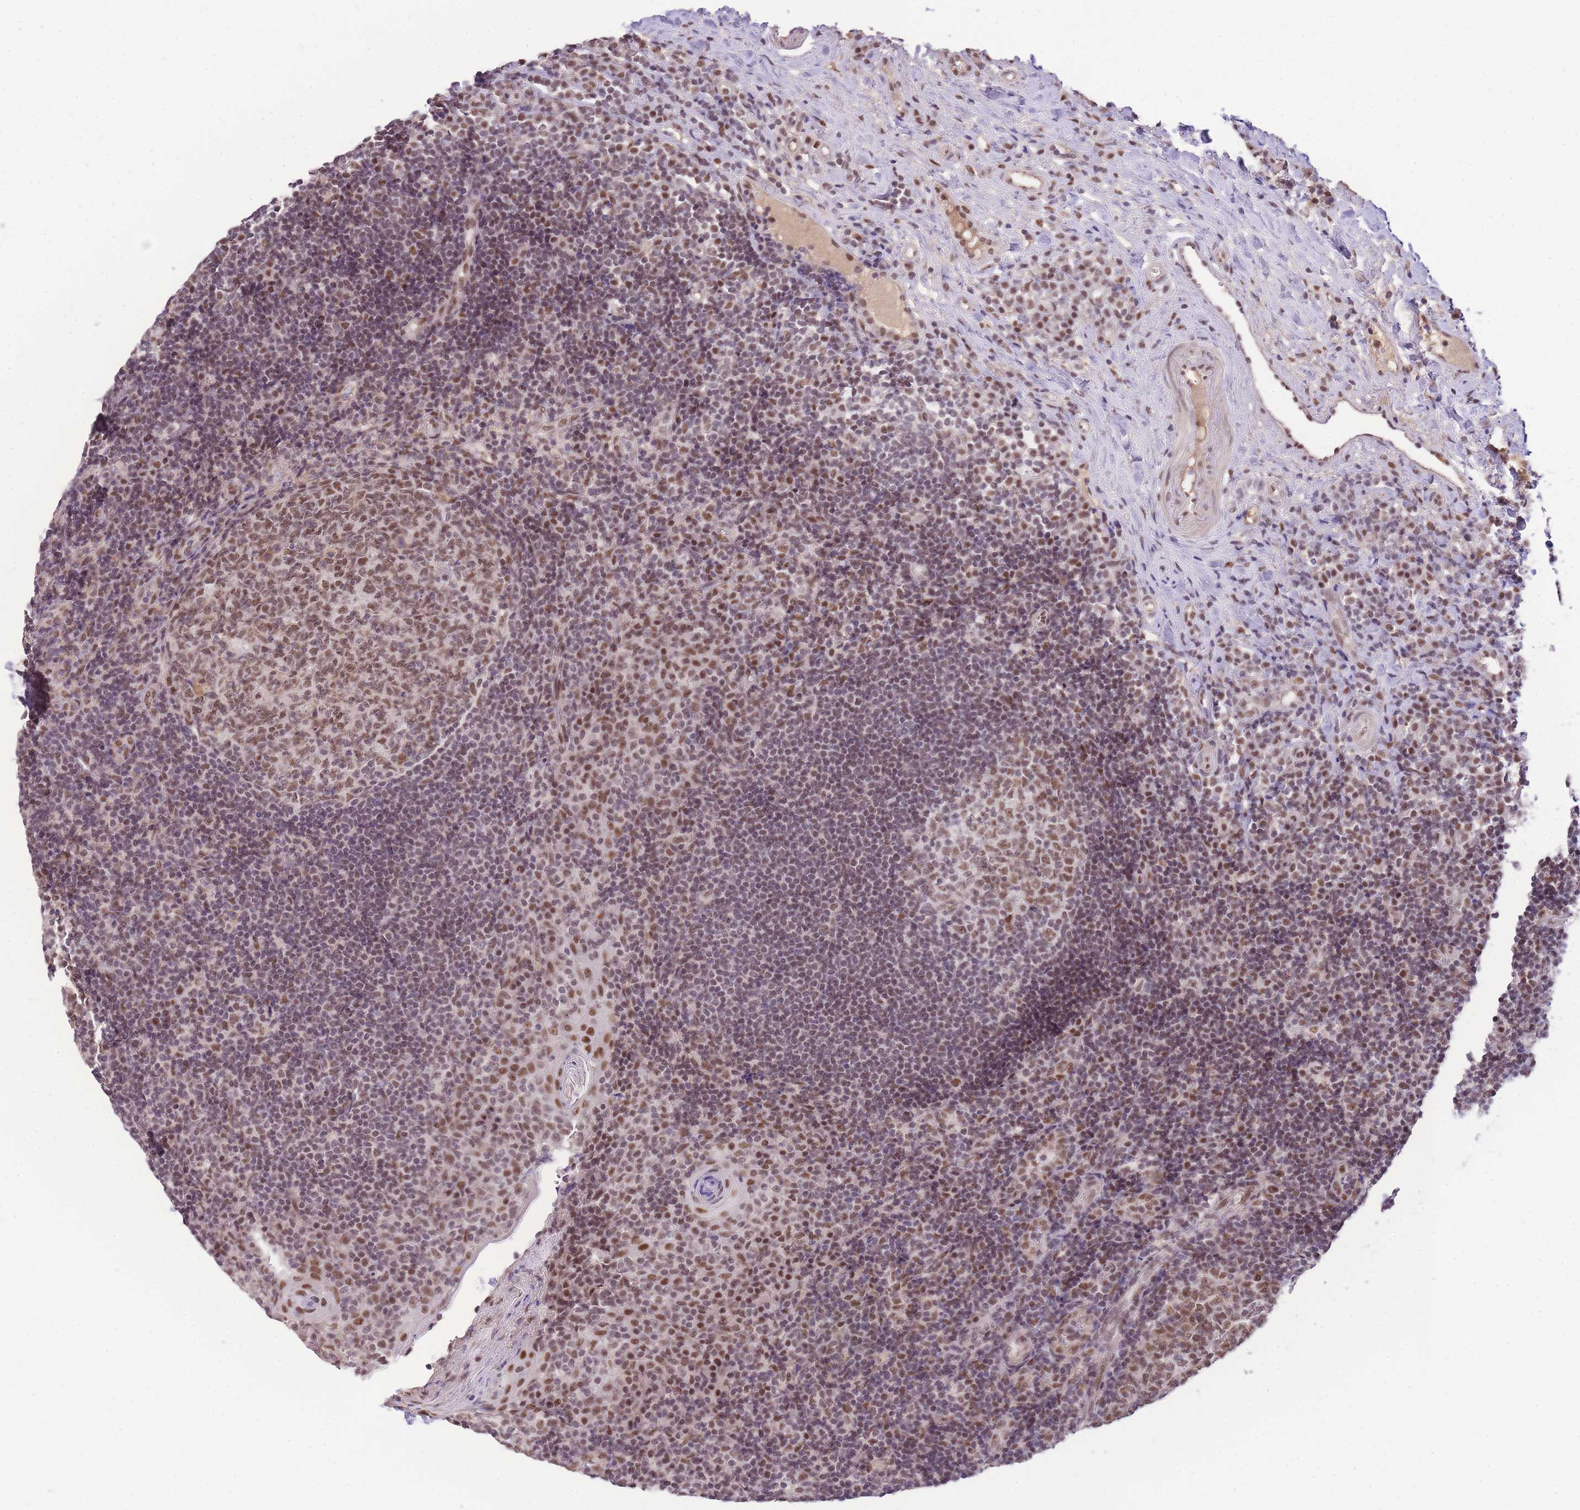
{"staining": {"intensity": "moderate", "quantity": ">75%", "location": "nuclear"}, "tissue": "tonsil", "cell_type": "Germinal center cells", "image_type": "normal", "snomed": [{"axis": "morphology", "description": "Normal tissue, NOS"}, {"axis": "topography", "description": "Tonsil"}], "caption": "IHC of normal human tonsil shows medium levels of moderate nuclear expression in approximately >75% of germinal center cells.", "gene": "UBXN7", "patient": {"sex": "female", "age": 40}}